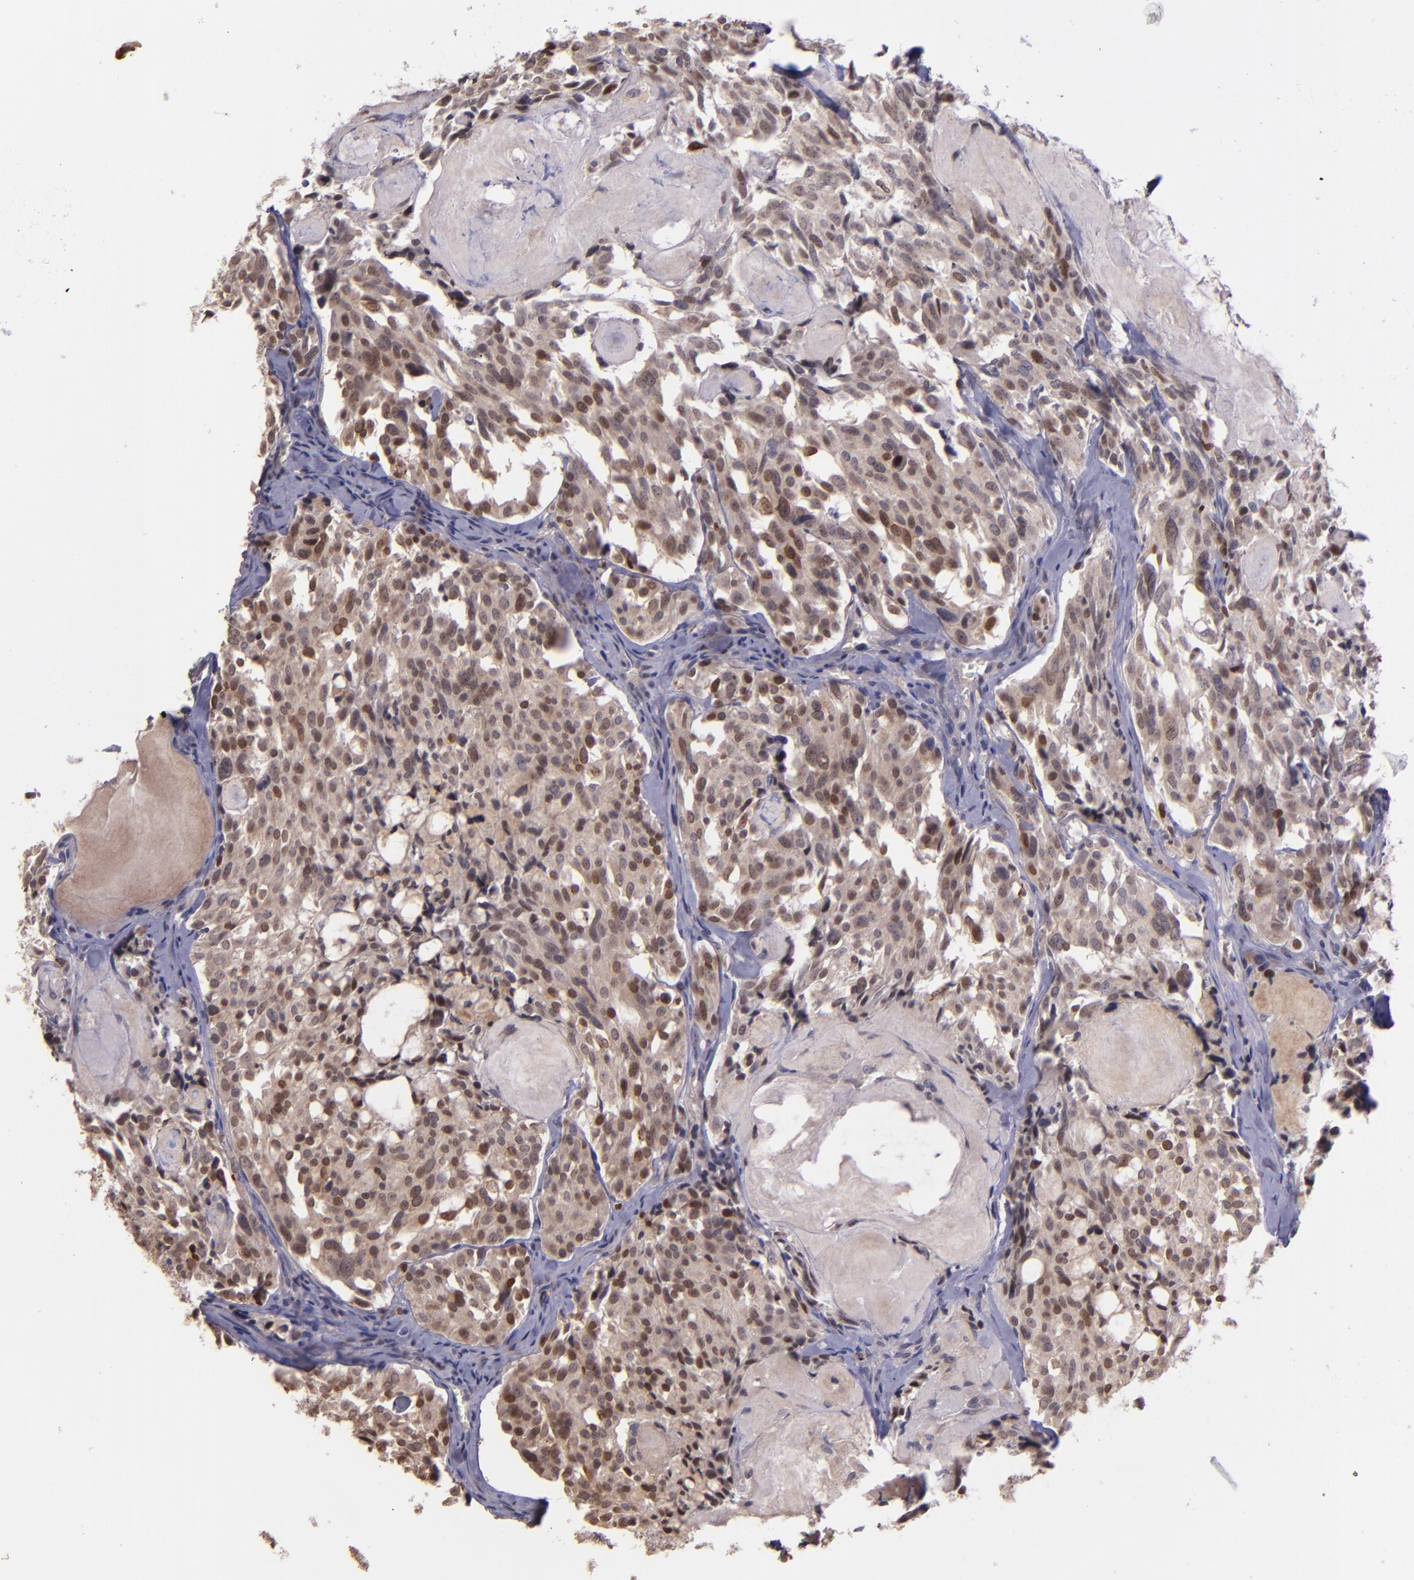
{"staining": {"intensity": "moderate", "quantity": ">75%", "location": "cytoplasmic/membranous,nuclear"}, "tissue": "thyroid cancer", "cell_type": "Tumor cells", "image_type": "cancer", "snomed": [{"axis": "morphology", "description": "Carcinoma, NOS"}, {"axis": "morphology", "description": "Carcinoid, malignant, NOS"}, {"axis": "topography", "description": "Thyroid gland"}], "caption": "Moderate cytoplasmic/membranous and nuclear expression is identified in approximately >75% of tumor cells in thyroid cancer (carcinoma). (Brightfield microscopy of DAB IHC at high magnification).", "gene": "NUP62CL", "patient": {"sex": "male", "age": 33}}